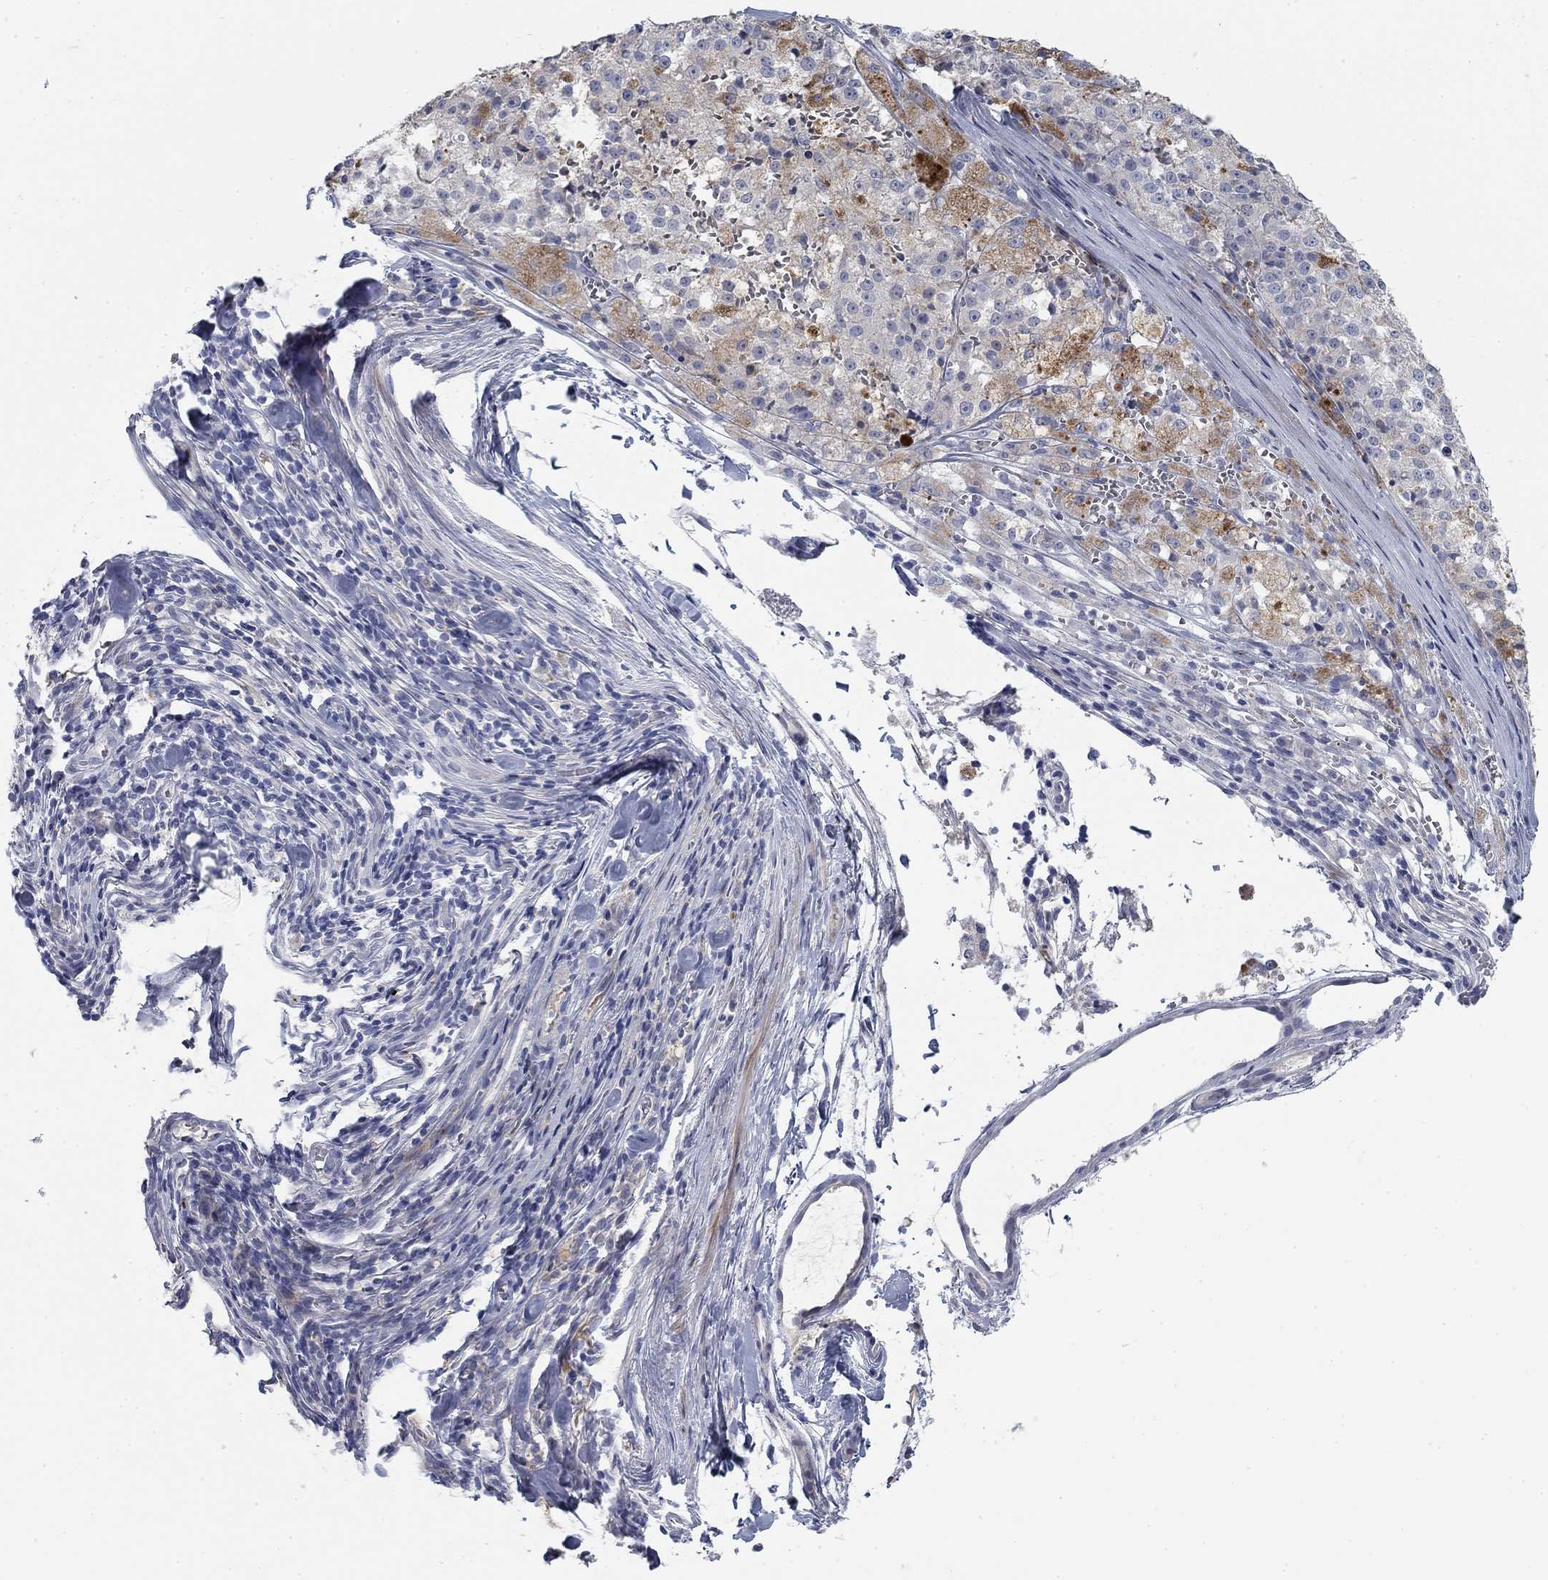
{"staining": {"intensity": "negative", "quantity": "none", "location": "none"}, "tissue": "melanoma", "cell_type": "Tumor cells", "image_type": "cancer", "snomed": [{"axis": "morphology", "description": "Malignant melanoma, Metastatic site"}, {"axis": "topography", "description": "Lymph node"}], "caption": "The immunohistochemistry (IHC) micrograph has no significant expression in tumor cells of malignant melanoma (metastatic site) tissue.", "gene": "TMEM249", "patient": {"sex": "female", "age": 64}}